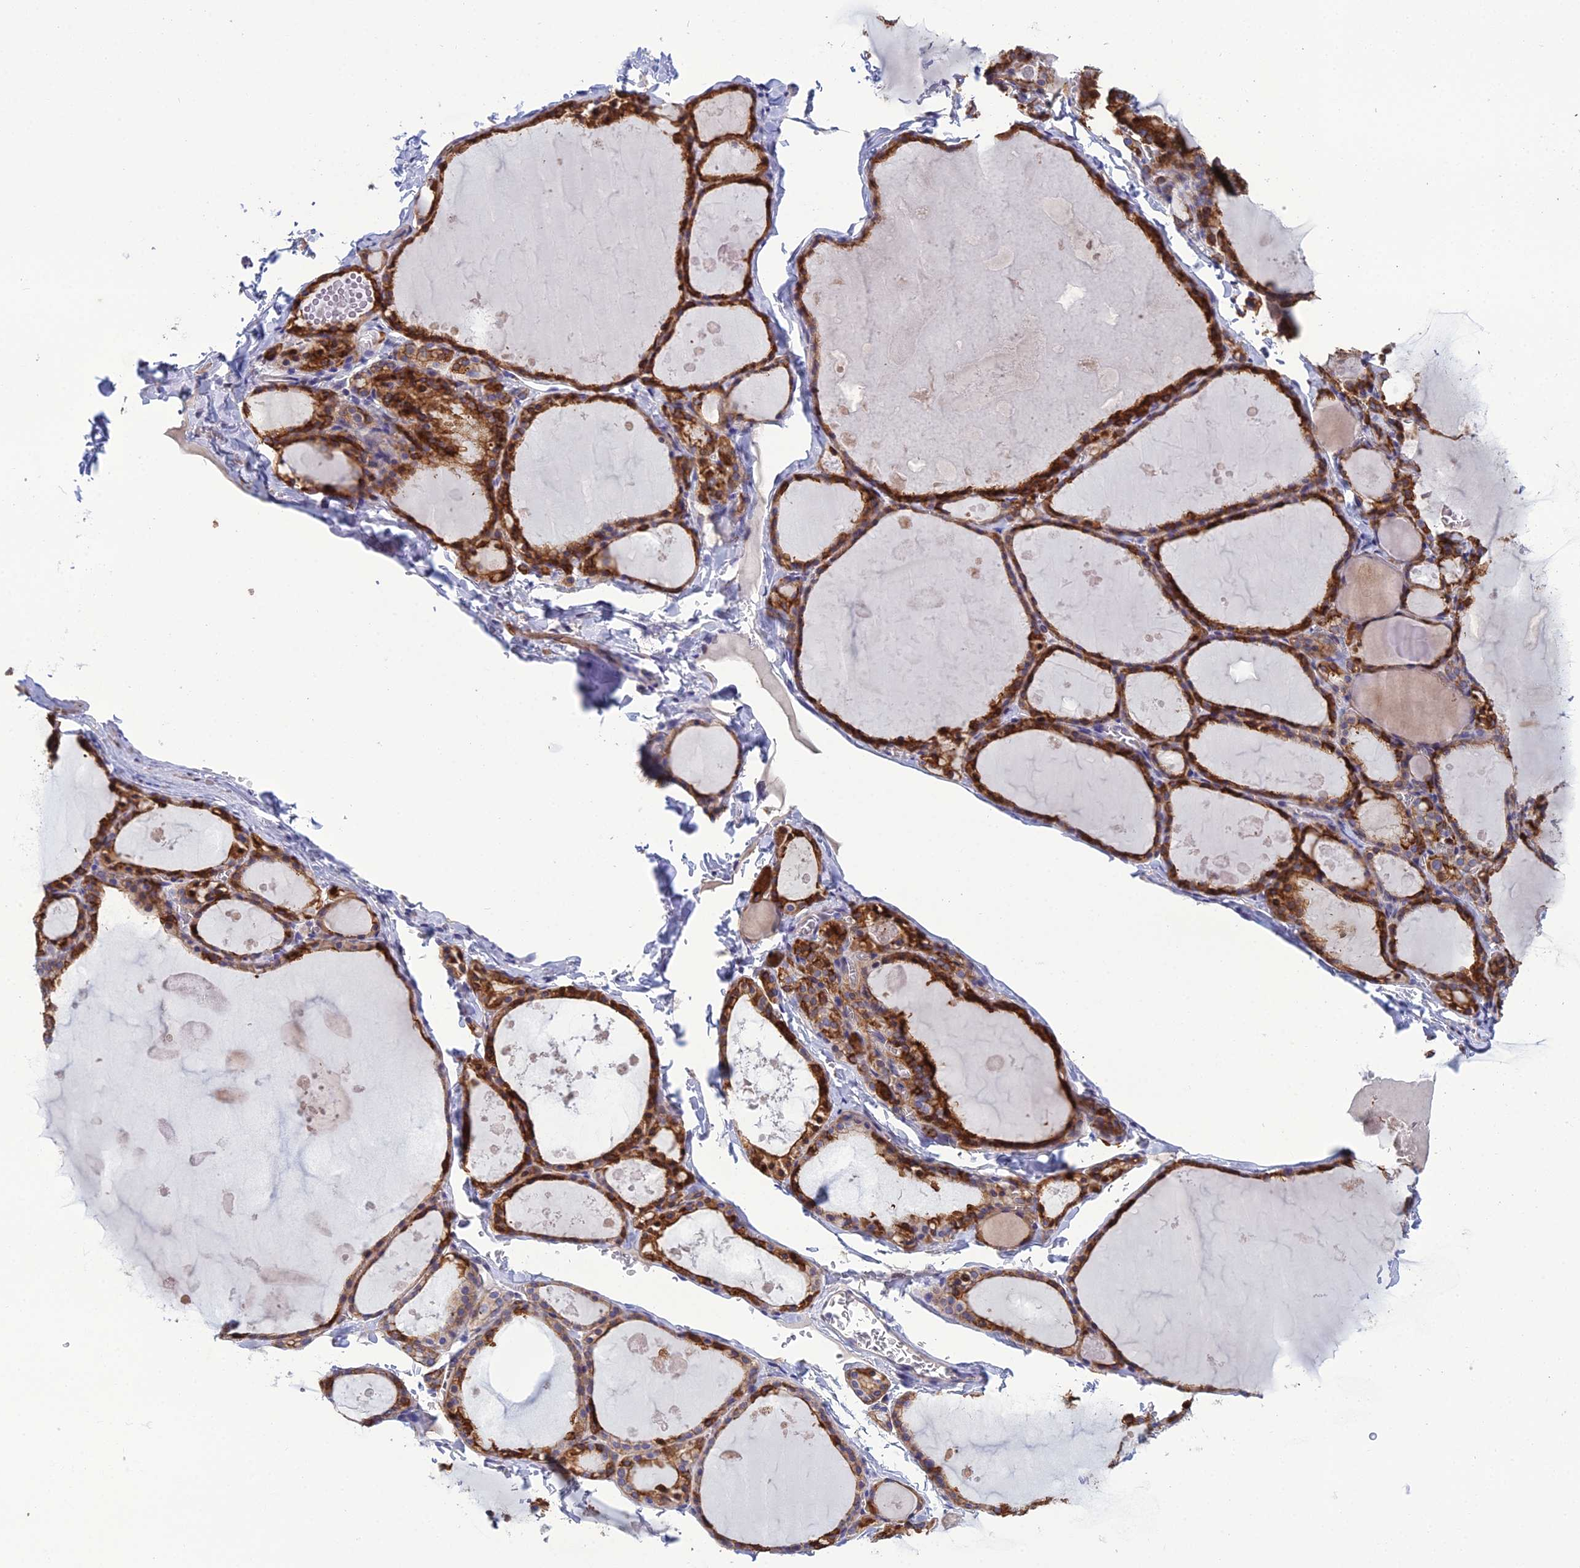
{"staining": {"intensity": "strong", "quantity": "25%-75%", "location": "cytoplasmic/membranous"}, "tissue": "thyroid gland", "cell_type": "Glandular cells", "image_type": "normal", "snomed": [{"axis": "morphology", "description": "Normal tissue, NOS"}, {"axis": "topography", "description": "Thyroid gland"}], "caption": "Glandular cells show high levels of strong cytoplasmic/membranous staining in about 25%-75% of cells in benign human thyroid gland.", "gene": "LZTS2", "patient": {"sex": "male", "age": 56}}